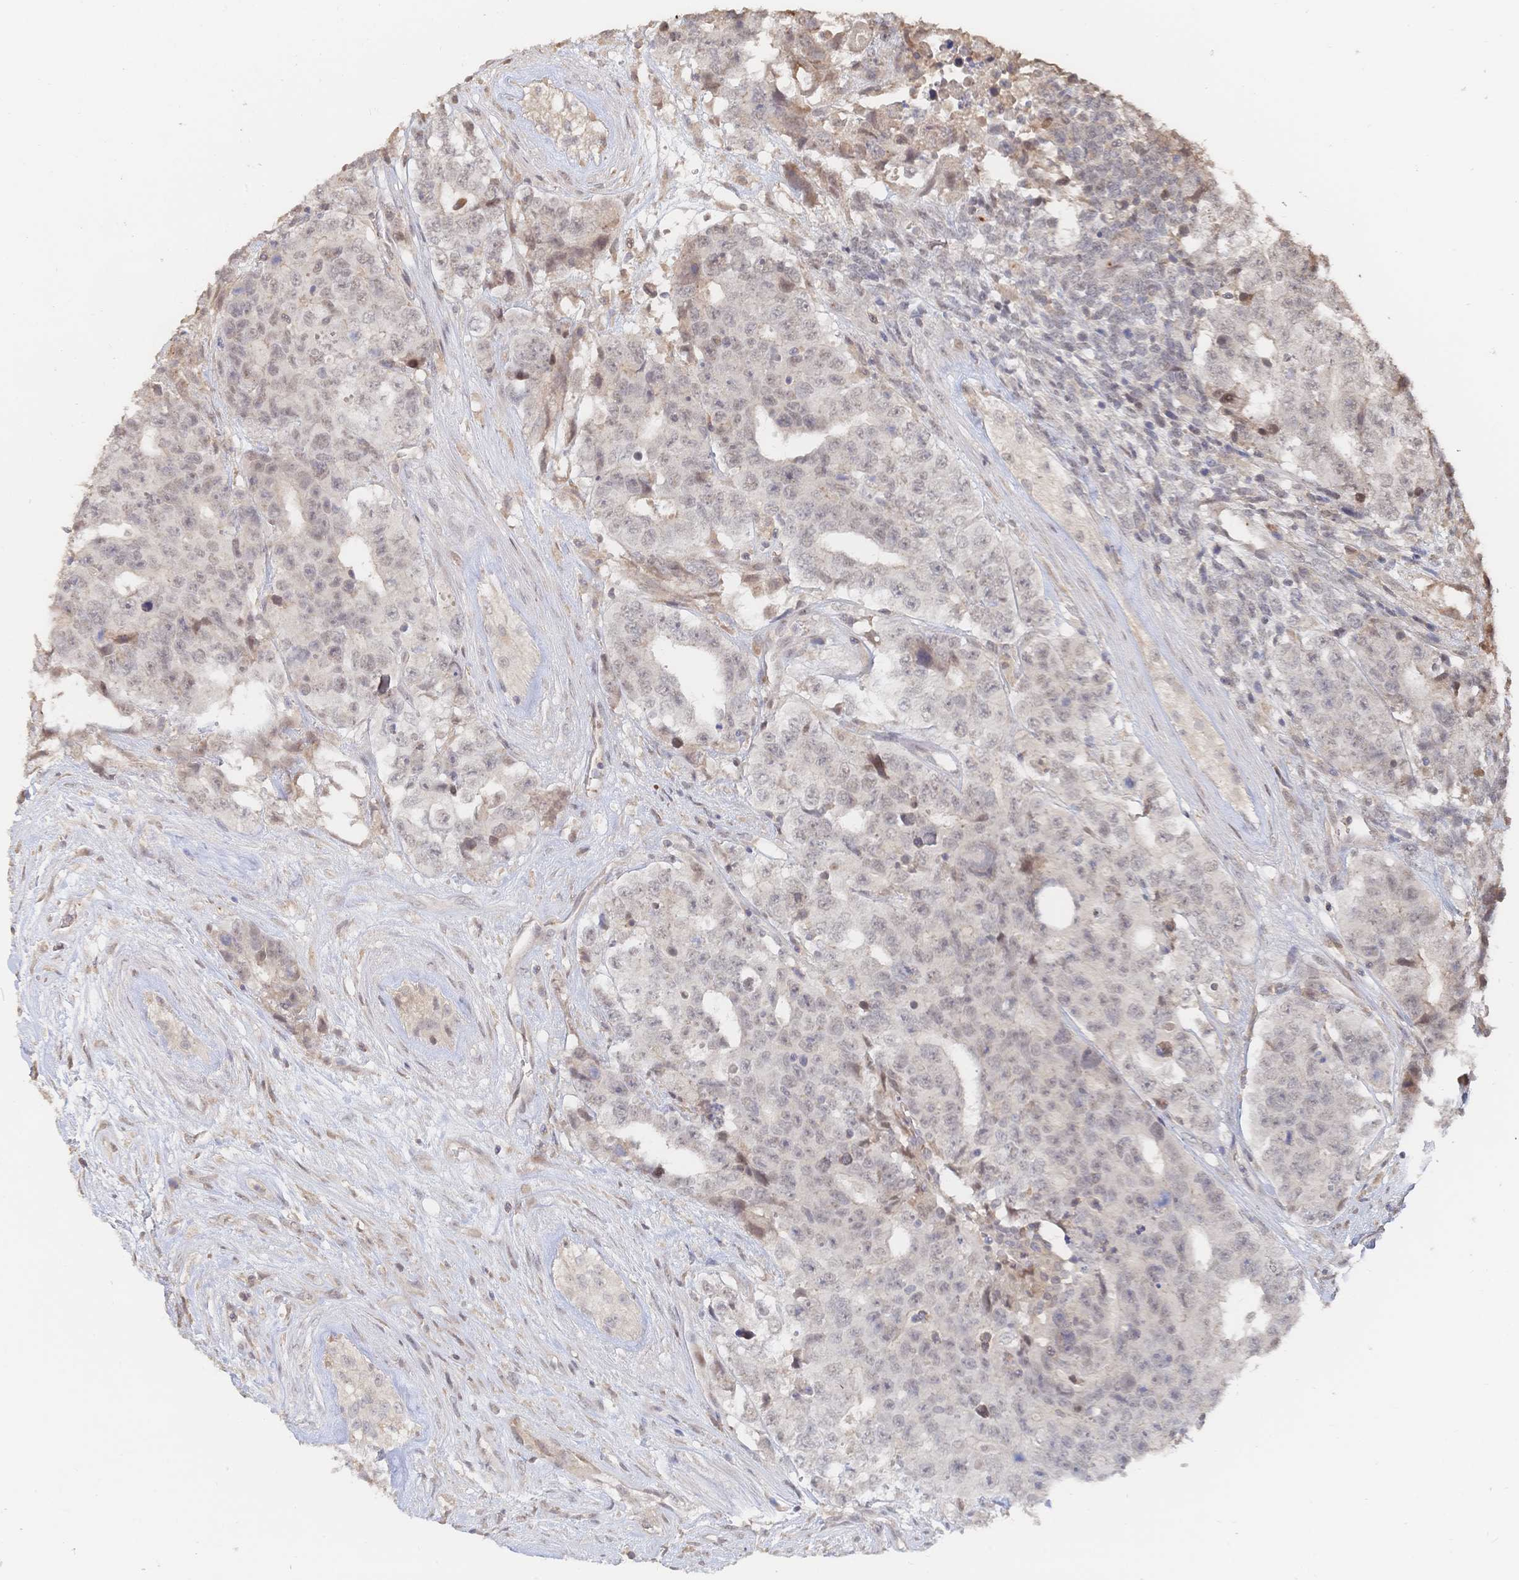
{"staining": {"intensity": "weak", "quantity": "25%-75%", "location": "nuclear"}, "tissue": "testis cancer", "cell_type": "Tumor cells", "image_type": "cancer", "snomed": [{"axis": "morphology", "description": "Carcinoma, Embryonal, NOS"}, {"axis": "topography", "description": "Testis"}], "caption": "Immunohistochemistry of human testis cancer (embryonal carcinoma) demonstrates low levels of weak nuclear expression in about 25%-75% of tumor cells.", "gene": "LRP5", "patient": {"sex": "male", "age": 24}}